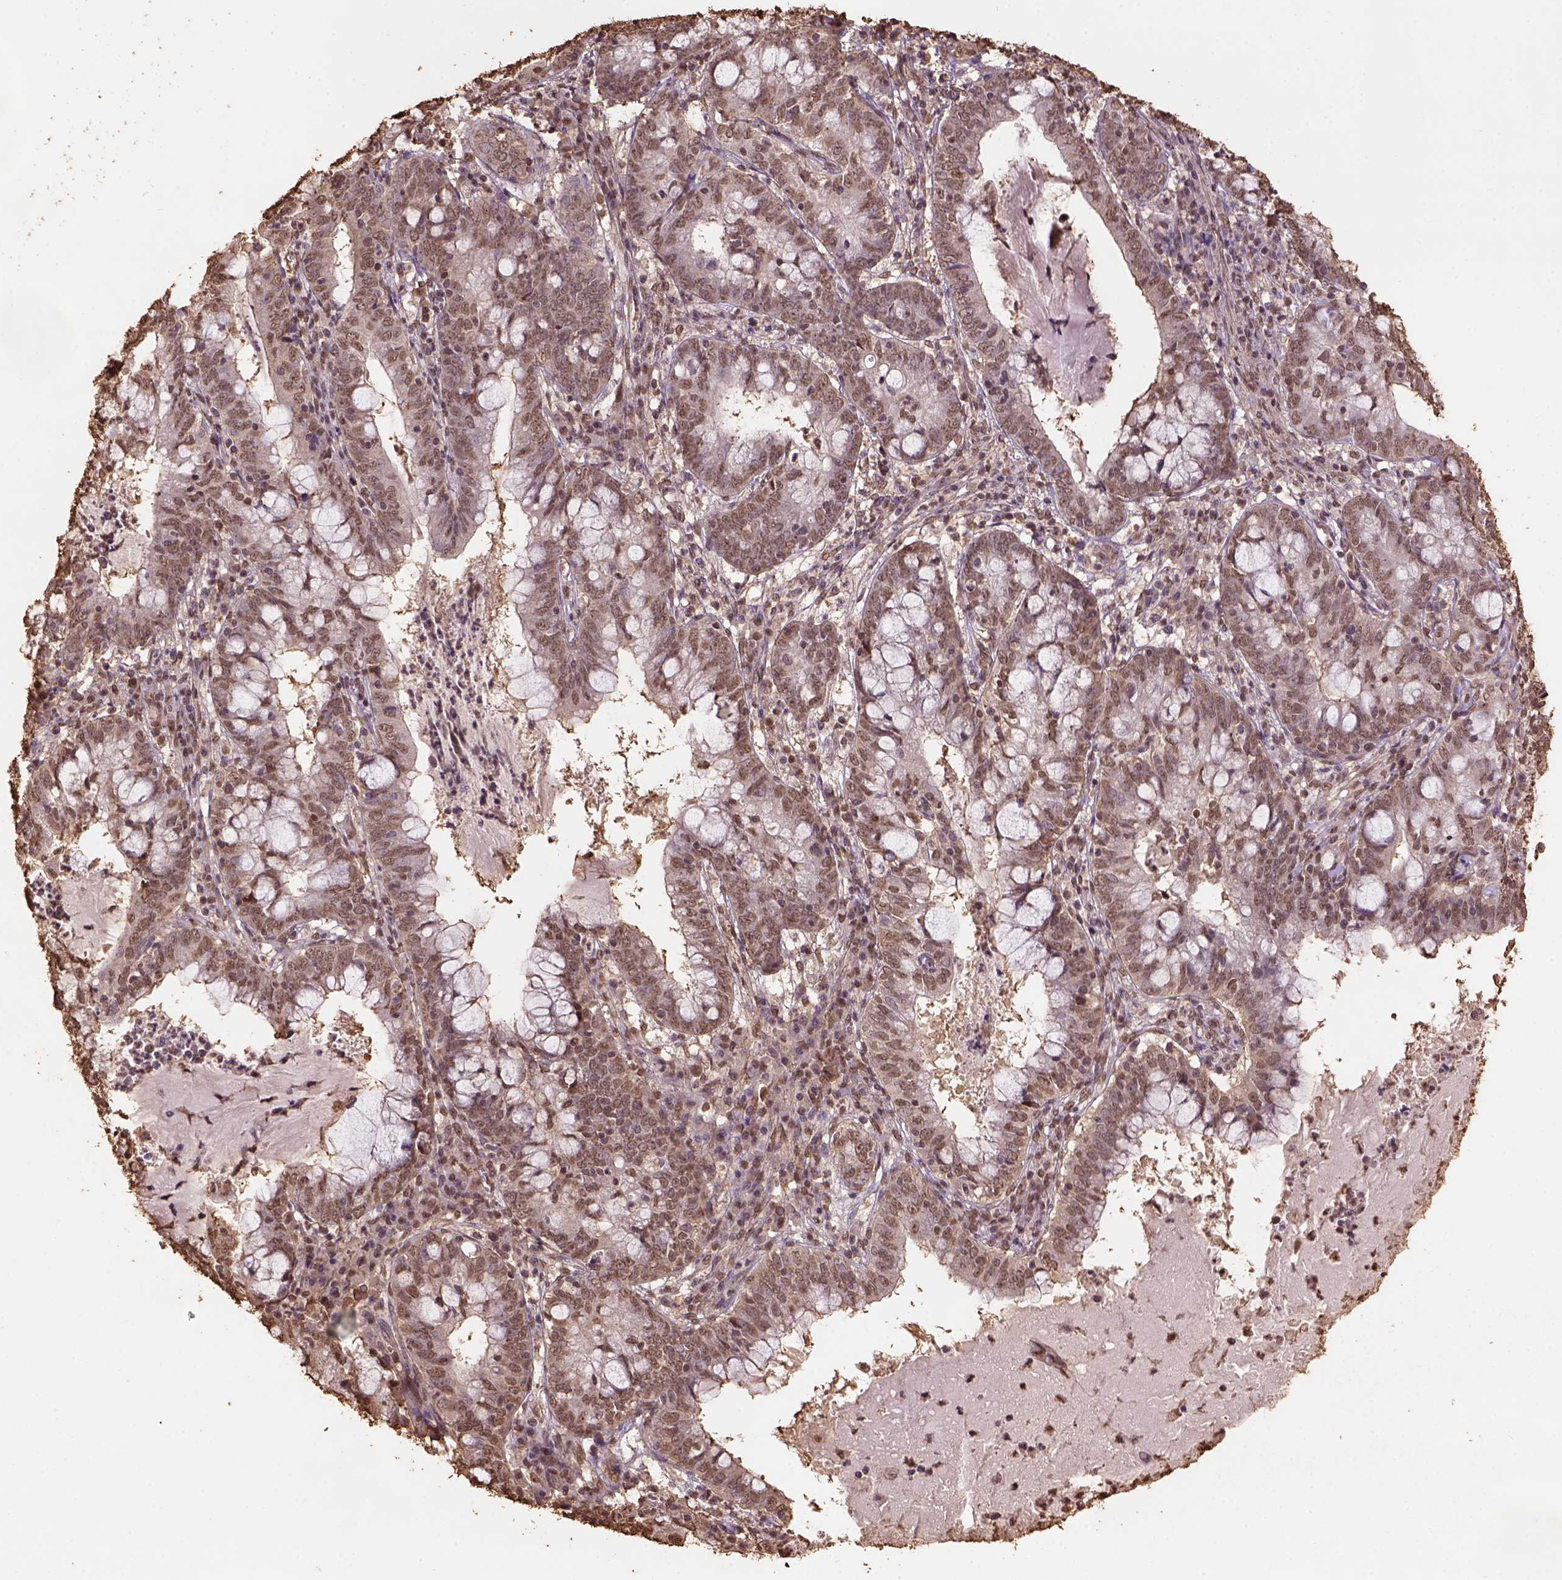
{"staining": {"intensity": "moderate", "quantity": ">75%", "location": "nuclear"}, "tissue": "cervical cancer", "cell_type": "Tumor cells", "image_type": "cancer", "snomed": [{"axis": "morphology", "description": "Adenocarcinoma, NOS"}, {"axis": "topography", "description": "Cervix"}], "caption": "Protein staining of cervical adenocarcinoma tissue exhibits moderate nuclear staining in approximately >75% of tumor cells. Nuclei are stained in blue.", "gene": "CSTF2T", "patient": {"sex": "female", "age": 40}}